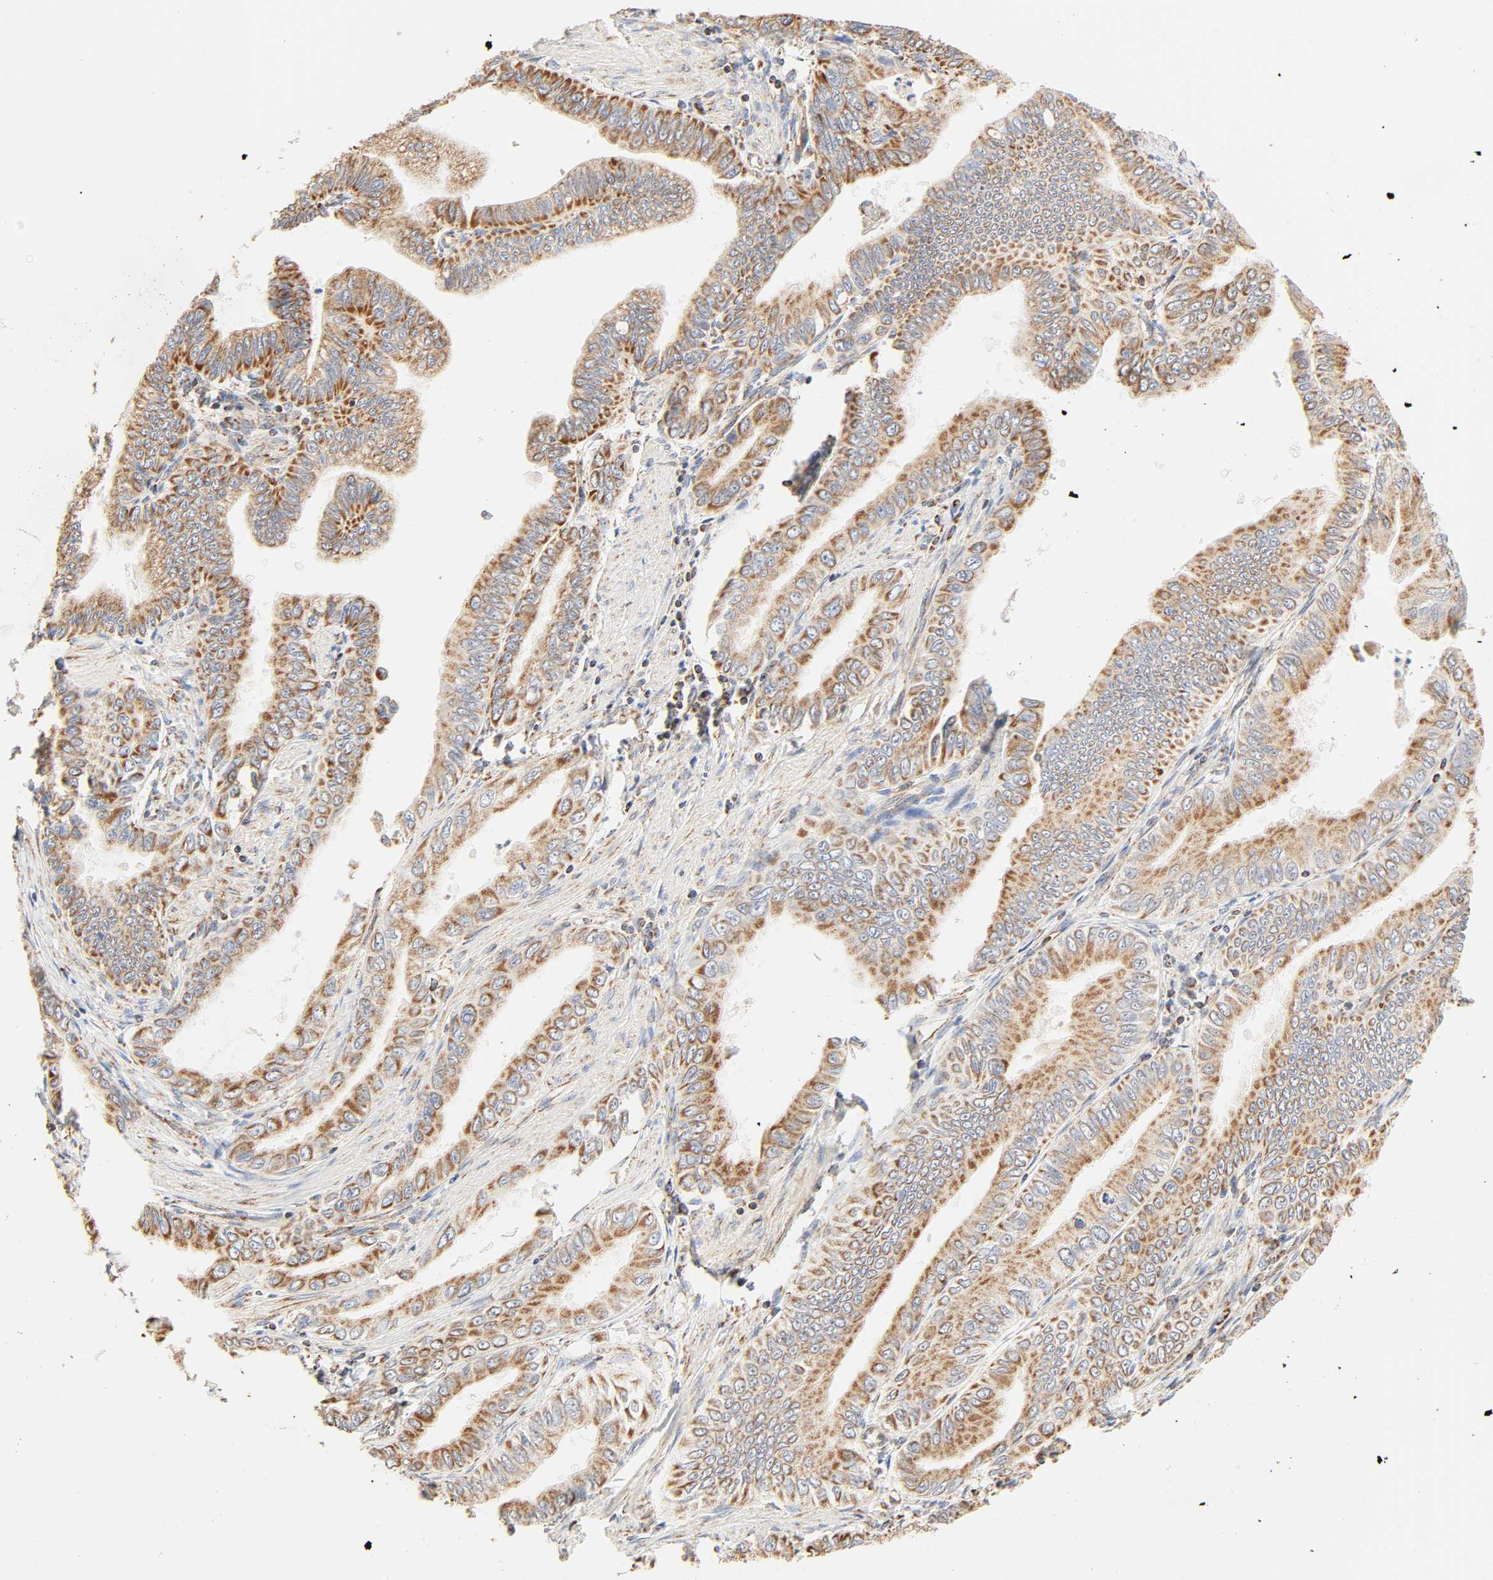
{"staining": {"intensity": "moderate", "quantity": ">75%", "location": "cytoplasmic/membranous"}, "tissue": "pancreatic cancer", "cell_type": "Tumor cells", "image_type": "cancer", "snomed": [{"axis": "morphology", "description": "Normal tissue, NOS"}, {"axis": "topography", "description": "Lymph node"}], "caption": "Immunohistochemistry (IHC) of pancreatic cancer demonstrates medium levels of moderate cytoplasmic/membranous staining in about >75% of tumor cells. Nuclei are stained in blue.", "gene": "ZMAT5", "patient": {"sex": "male", "age": 50}}